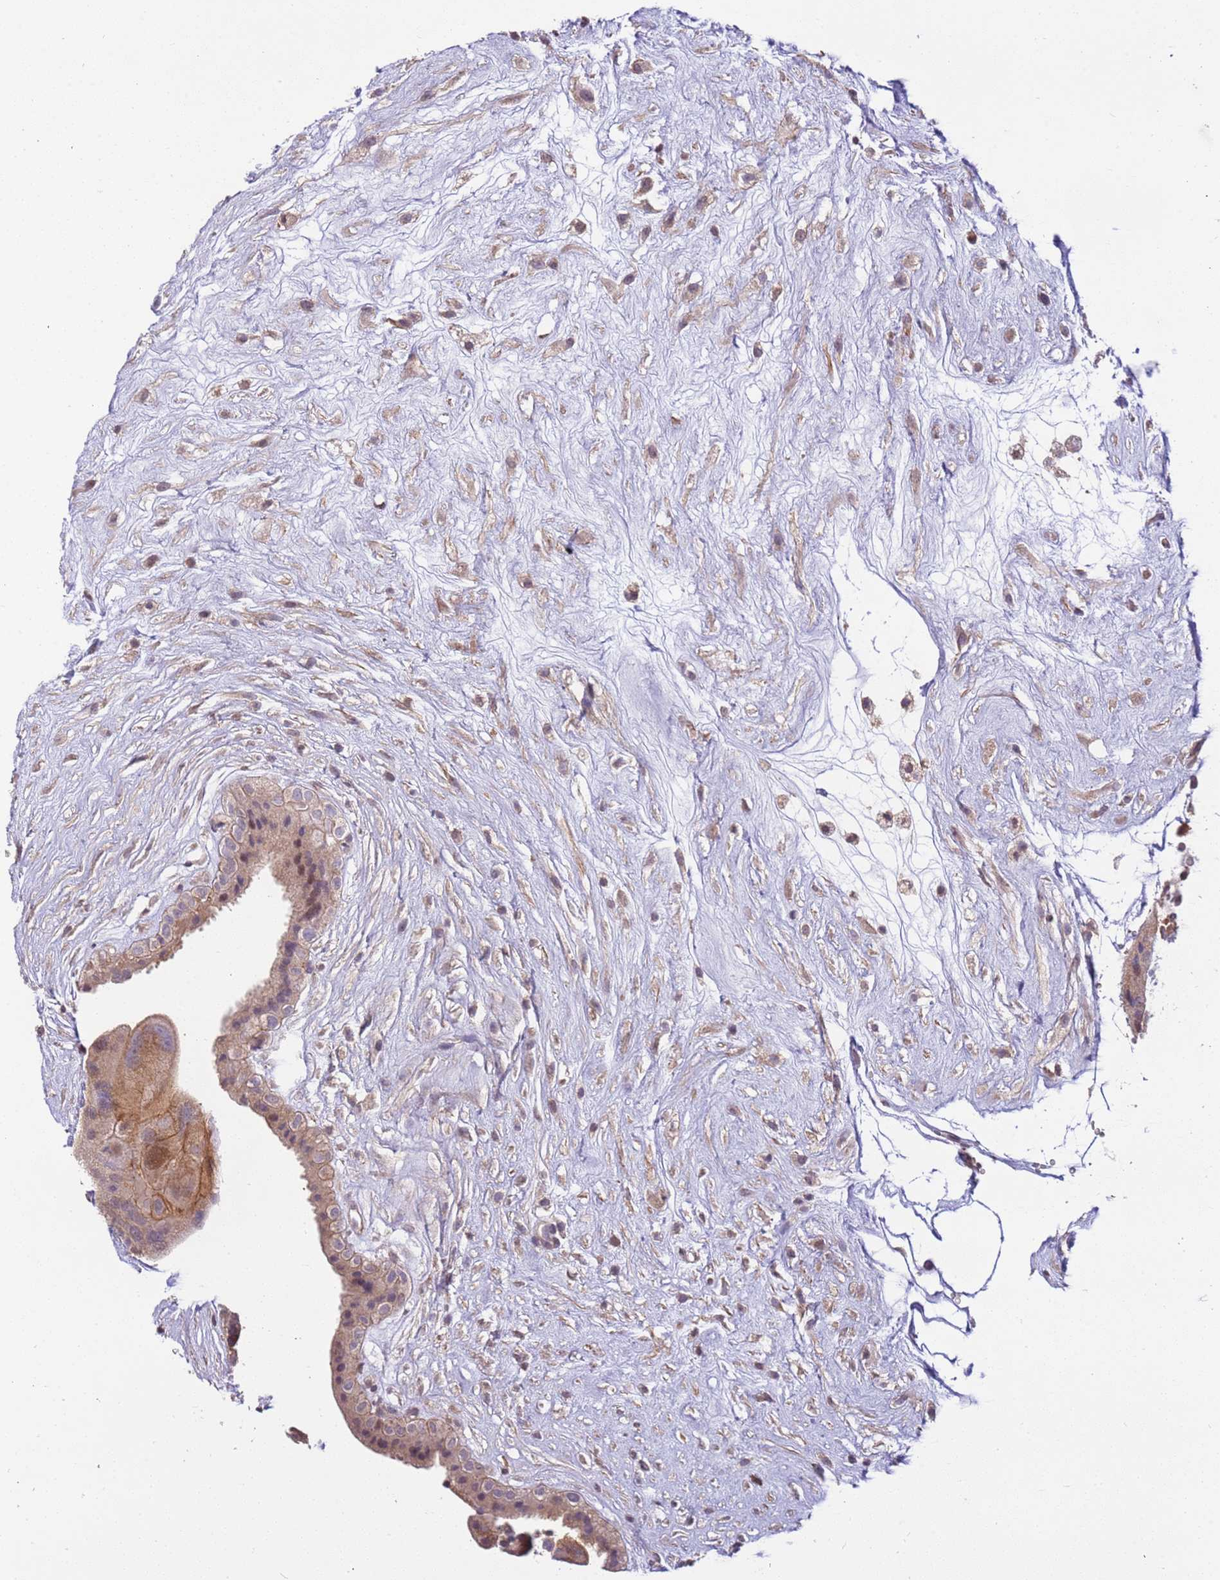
{"staining": {"intensity": "weak", "quantity": "<25%", "location": "cytoplasmic/membranous,nuclear"}, "tissue": "placenta", "cell_type": "Decidual cells", "image_type": "normal", "snomed": [{"axis": "morphology", "description": "Normal tissue, NOS"}, {"axis": "topography", "description": "Placenta"}], "caption": "DAB immunohistochemical staining of unremarkable human placenta reveals no significant expression in decidual cells. The staining is performed using DAB (3,3'-diaminobenzidine) brown chromogen with nuclei counter-stained in using hematoxylin.", "gene": "SLC16A4", "patient": {"sex": "female", "age": 18}}